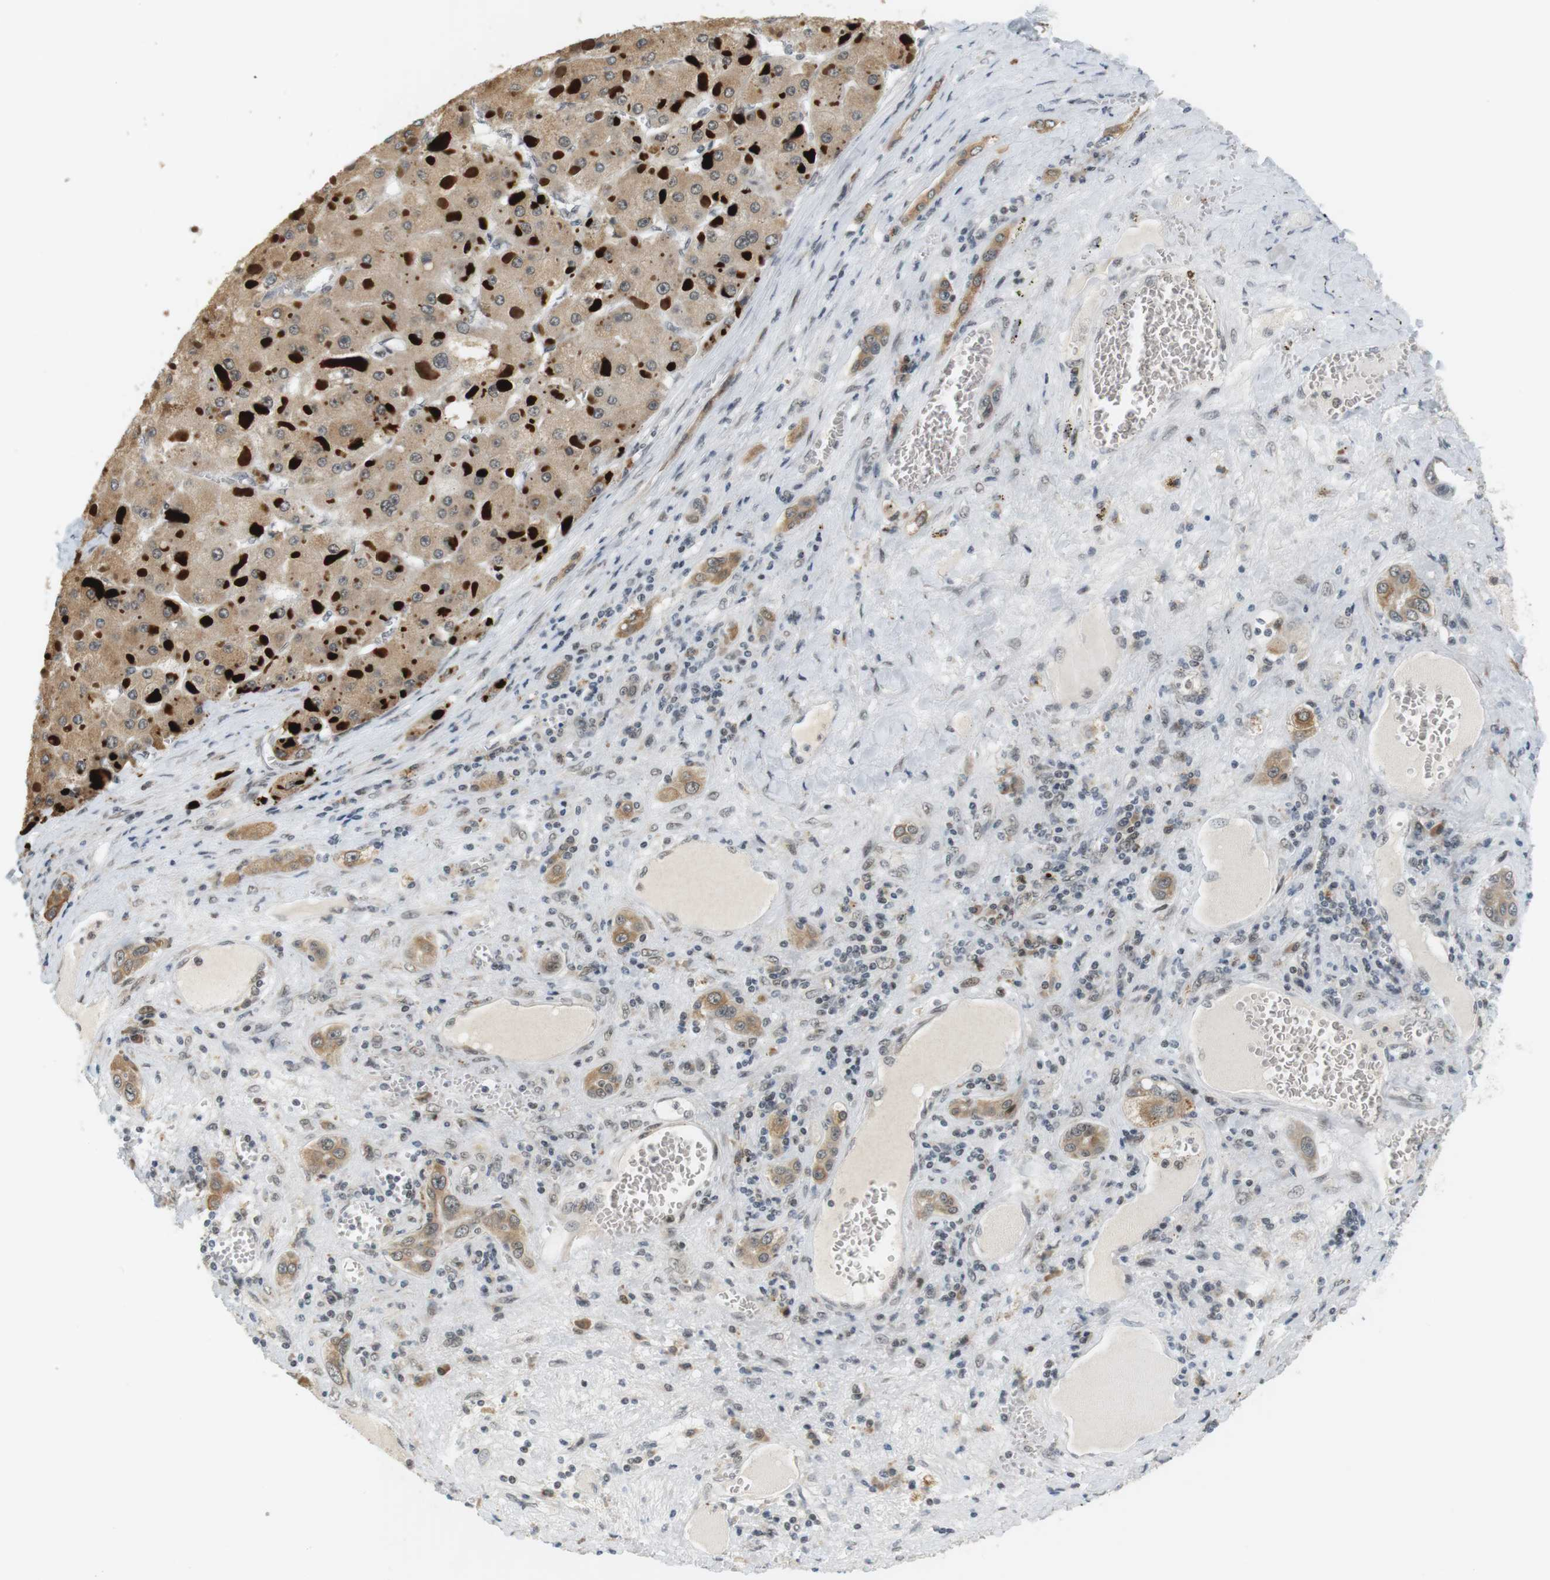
{"staining": {"intensity": "moderate", "quantity": ">75%", "location": "cytoplasmic/membranous"}, "tissue": "liver cancer", "cell_type": "Tumor cells", "image_type": "cancer", "snomed": [{"axis": "morphology", "description": "Carcinoma, Hepatocellular, NOS"}, {"axis": "topography", "description": "Liver"}], "caption": "Immunohistochemical staining of human liver cancer exhibits medium levels of moderate cytoplasmic/membranous protein staining in approximately >75% of tumor cells.", "gene": "RNF38", "patient": {"sex": "female", "age": 73}}